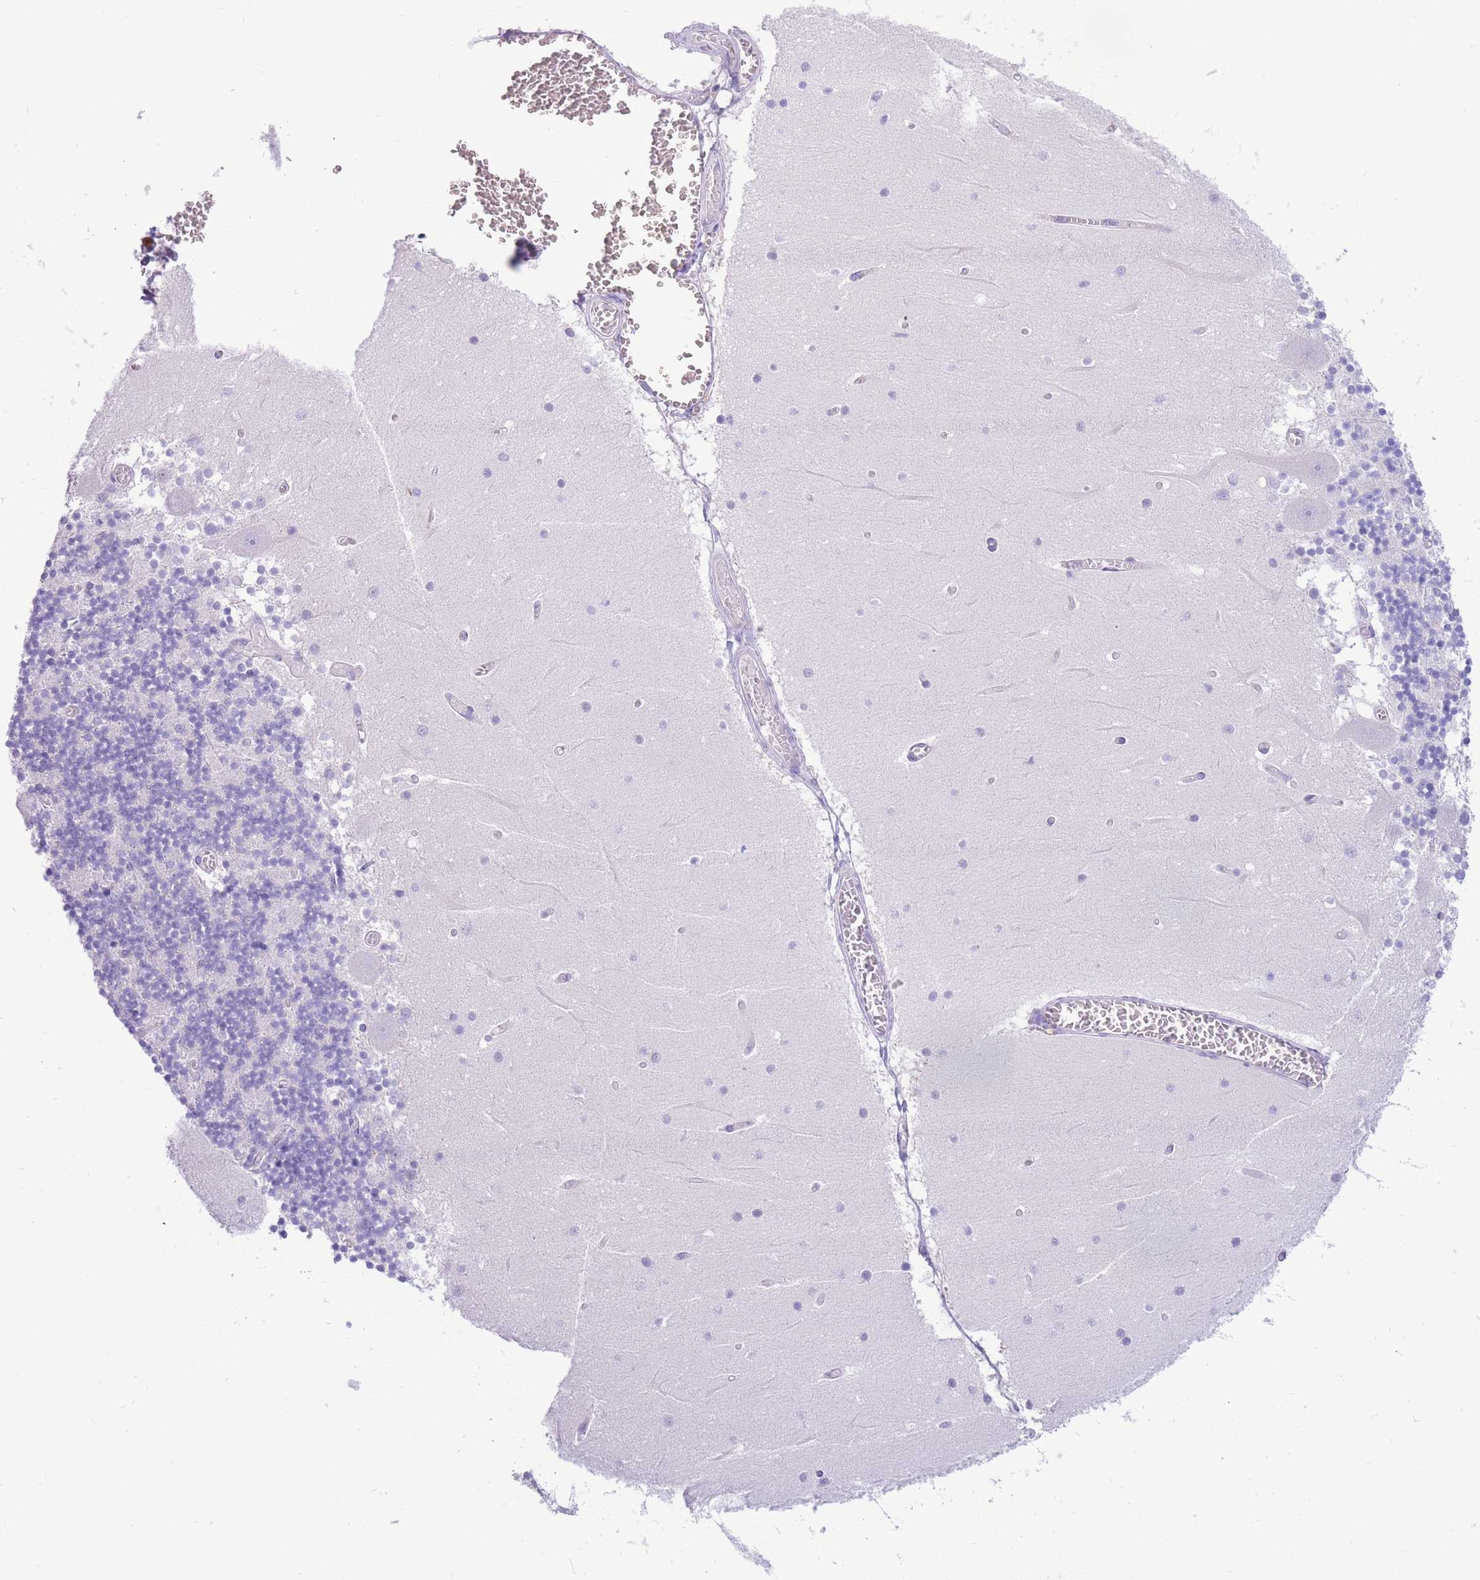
{"staining": {"intensity": "negative", "quantity": "none", "location": "none"}, "tissue": "cerebellum", "cell_type": "Cells in granular layer", "image_type": "normal", "snomed": [{"axis": "morphology", "description": "Normal tissue, NOS"}, {"axis": "topography", "description": "Cerebellum"}], "caption": "High magnification brightfield microscopy of unremarkable cerebellum stained with DAB (3,3'-diaminobenzidine) (brown) and counterstained with hematoxylin (blue): cells in granular layer show no significant staining. The staining is performed using DAB (3,3'-diaminobenzidine) brown chromogen with nuclei counter-stained in using hematoxylin.", "gene": "SULT1A1", "patient": {"sex": "female", "age": 28}}